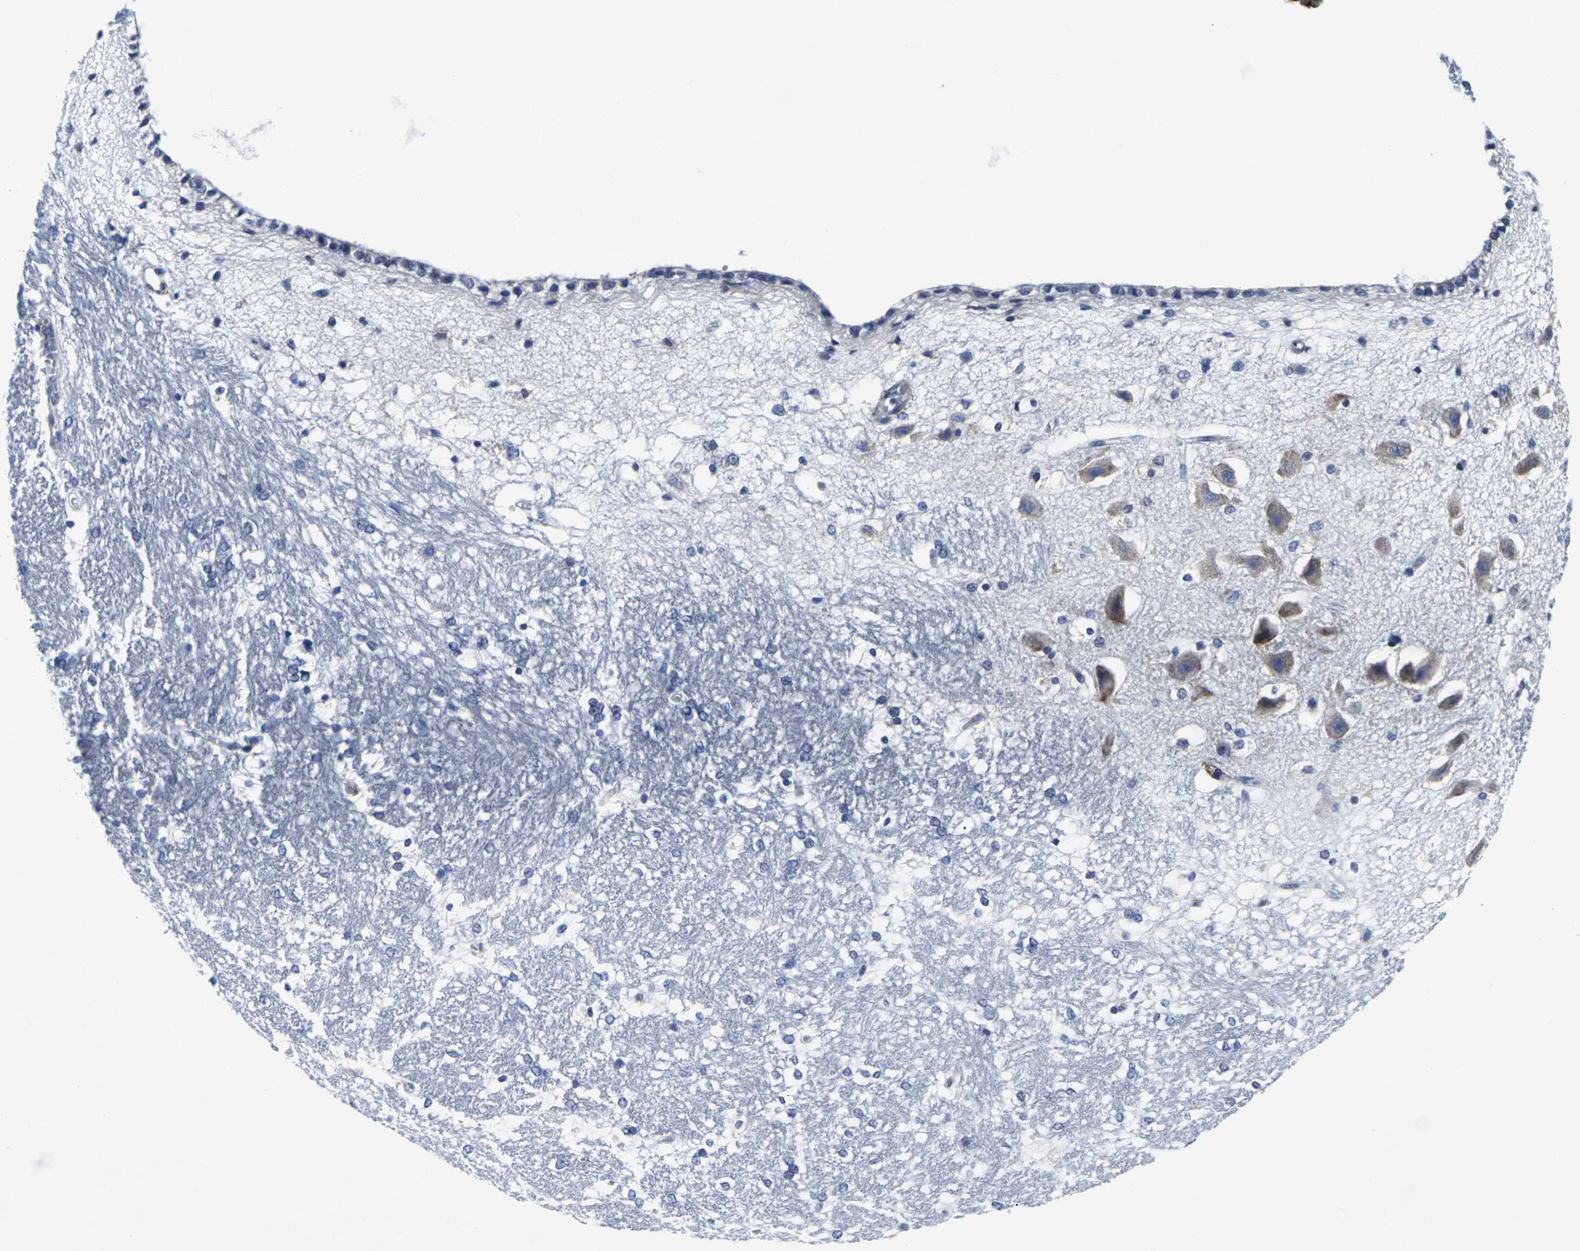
{"staining": {"intensity": "negative", "quantity": "none", "location": "none"}, "tissue": "hippocampus", "cell_type": "Glial cells", "image_type": "normal", "snomed": [{"axis": "morphology", "description": "Normal tissue, NOS"}, {"axis": "topography", "description": "Hippocampus"}], "caption": "Glial cells show no significant protein staining in normal hippocampus. The staining is performed using DAB (3,3'-diaminobenzidine) brown chromogen with nuclei counter-stained in using hematoxylin.", "gene": "RPN1", "patient": {"sex": "female", "age": 19}}